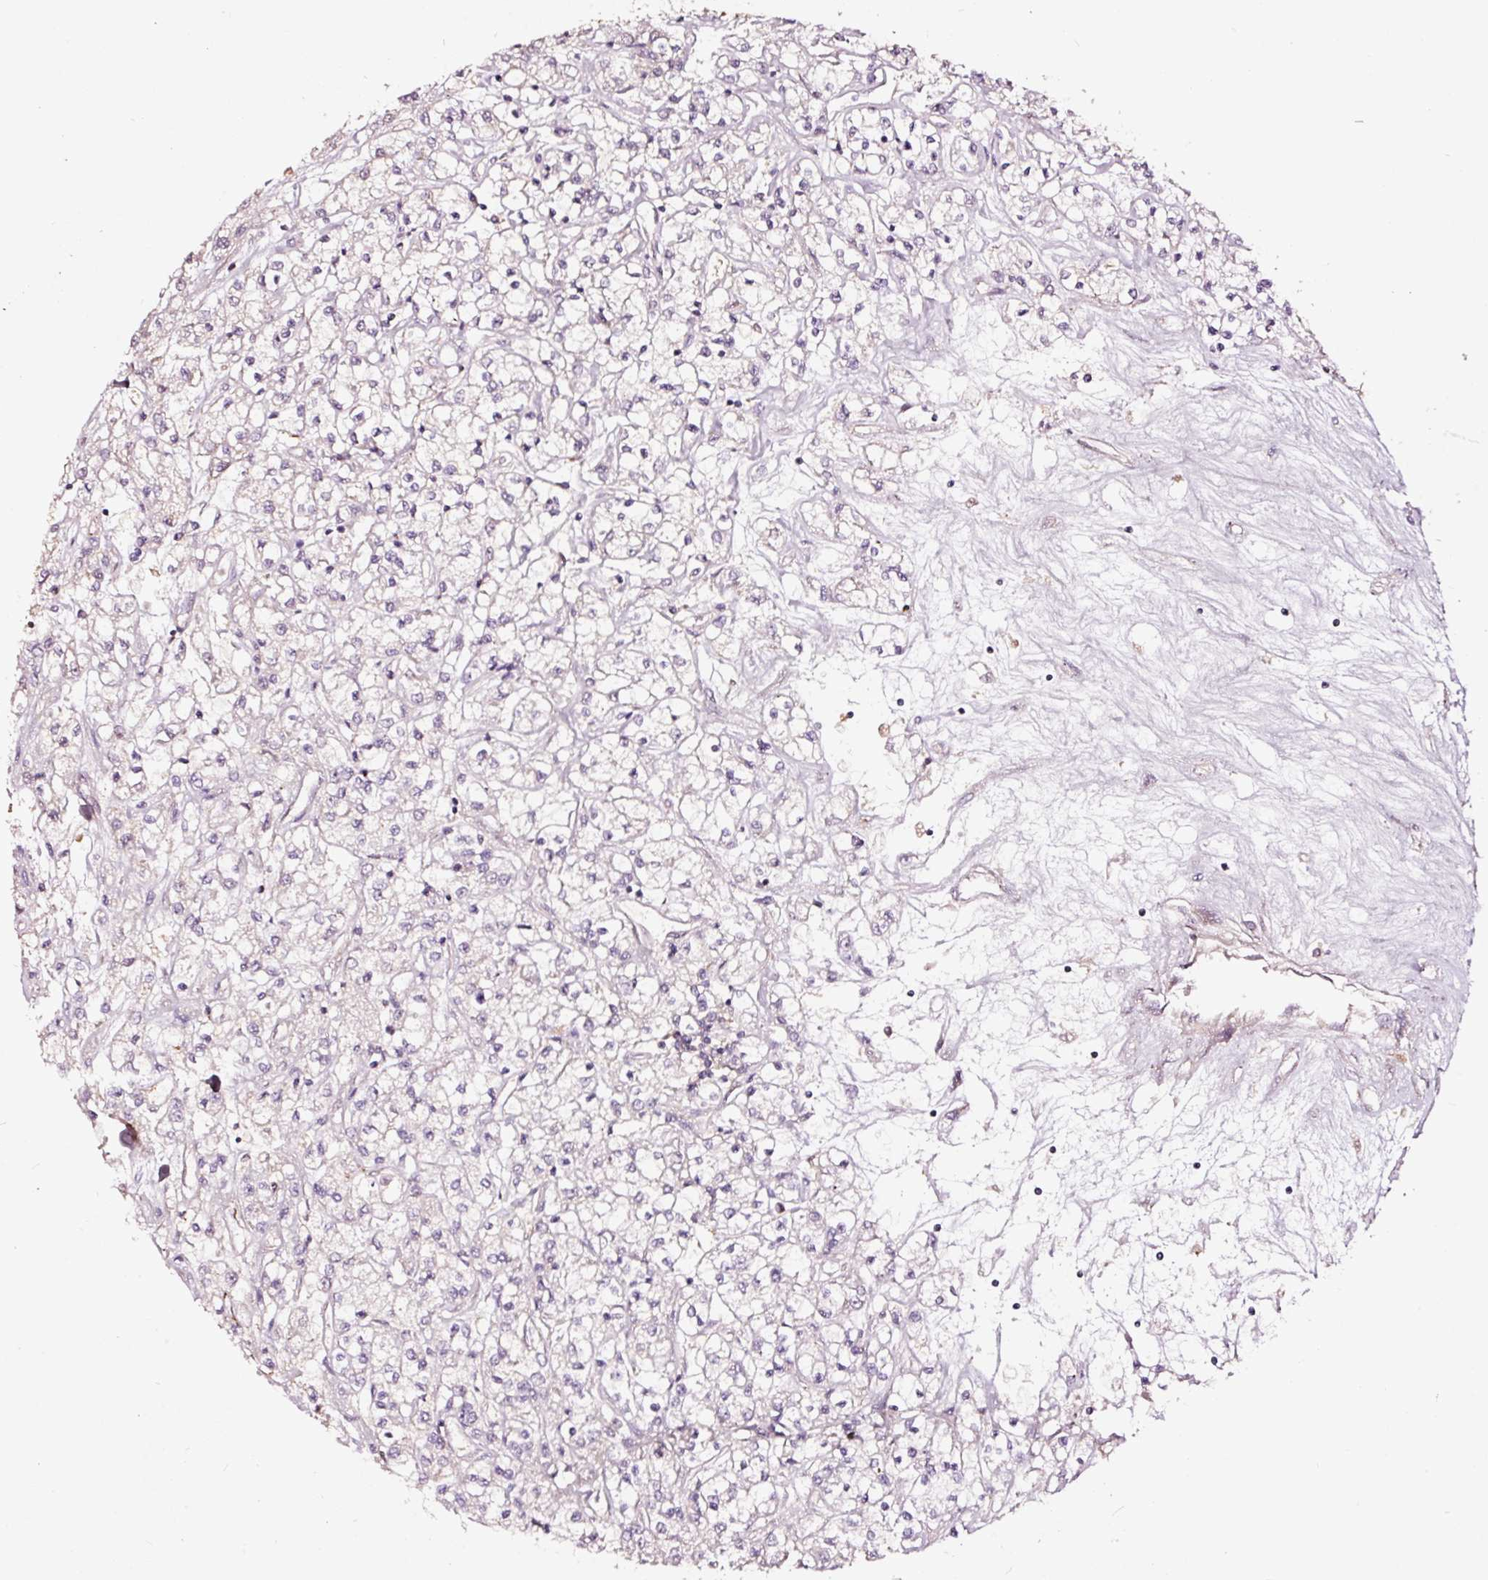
{"staining": {"intensity": "negative", "quantity": "none", "location": "none"}, "tissue": "renal cancer", "cell_type": "Tumor cells", "image_type": "cancer", "snomed": [{"axis": "morphology", "description": "Adenocarcinoma, NOS"}, {"axis": "topography", "description": "Kidney"}], "caption": "This is a micrograph of immunohistochemistry staining of renal cancer, which shows no positivity in tumor cells.", "gene": "TPM1", "patient": {"sex": "female", "age": 59}}